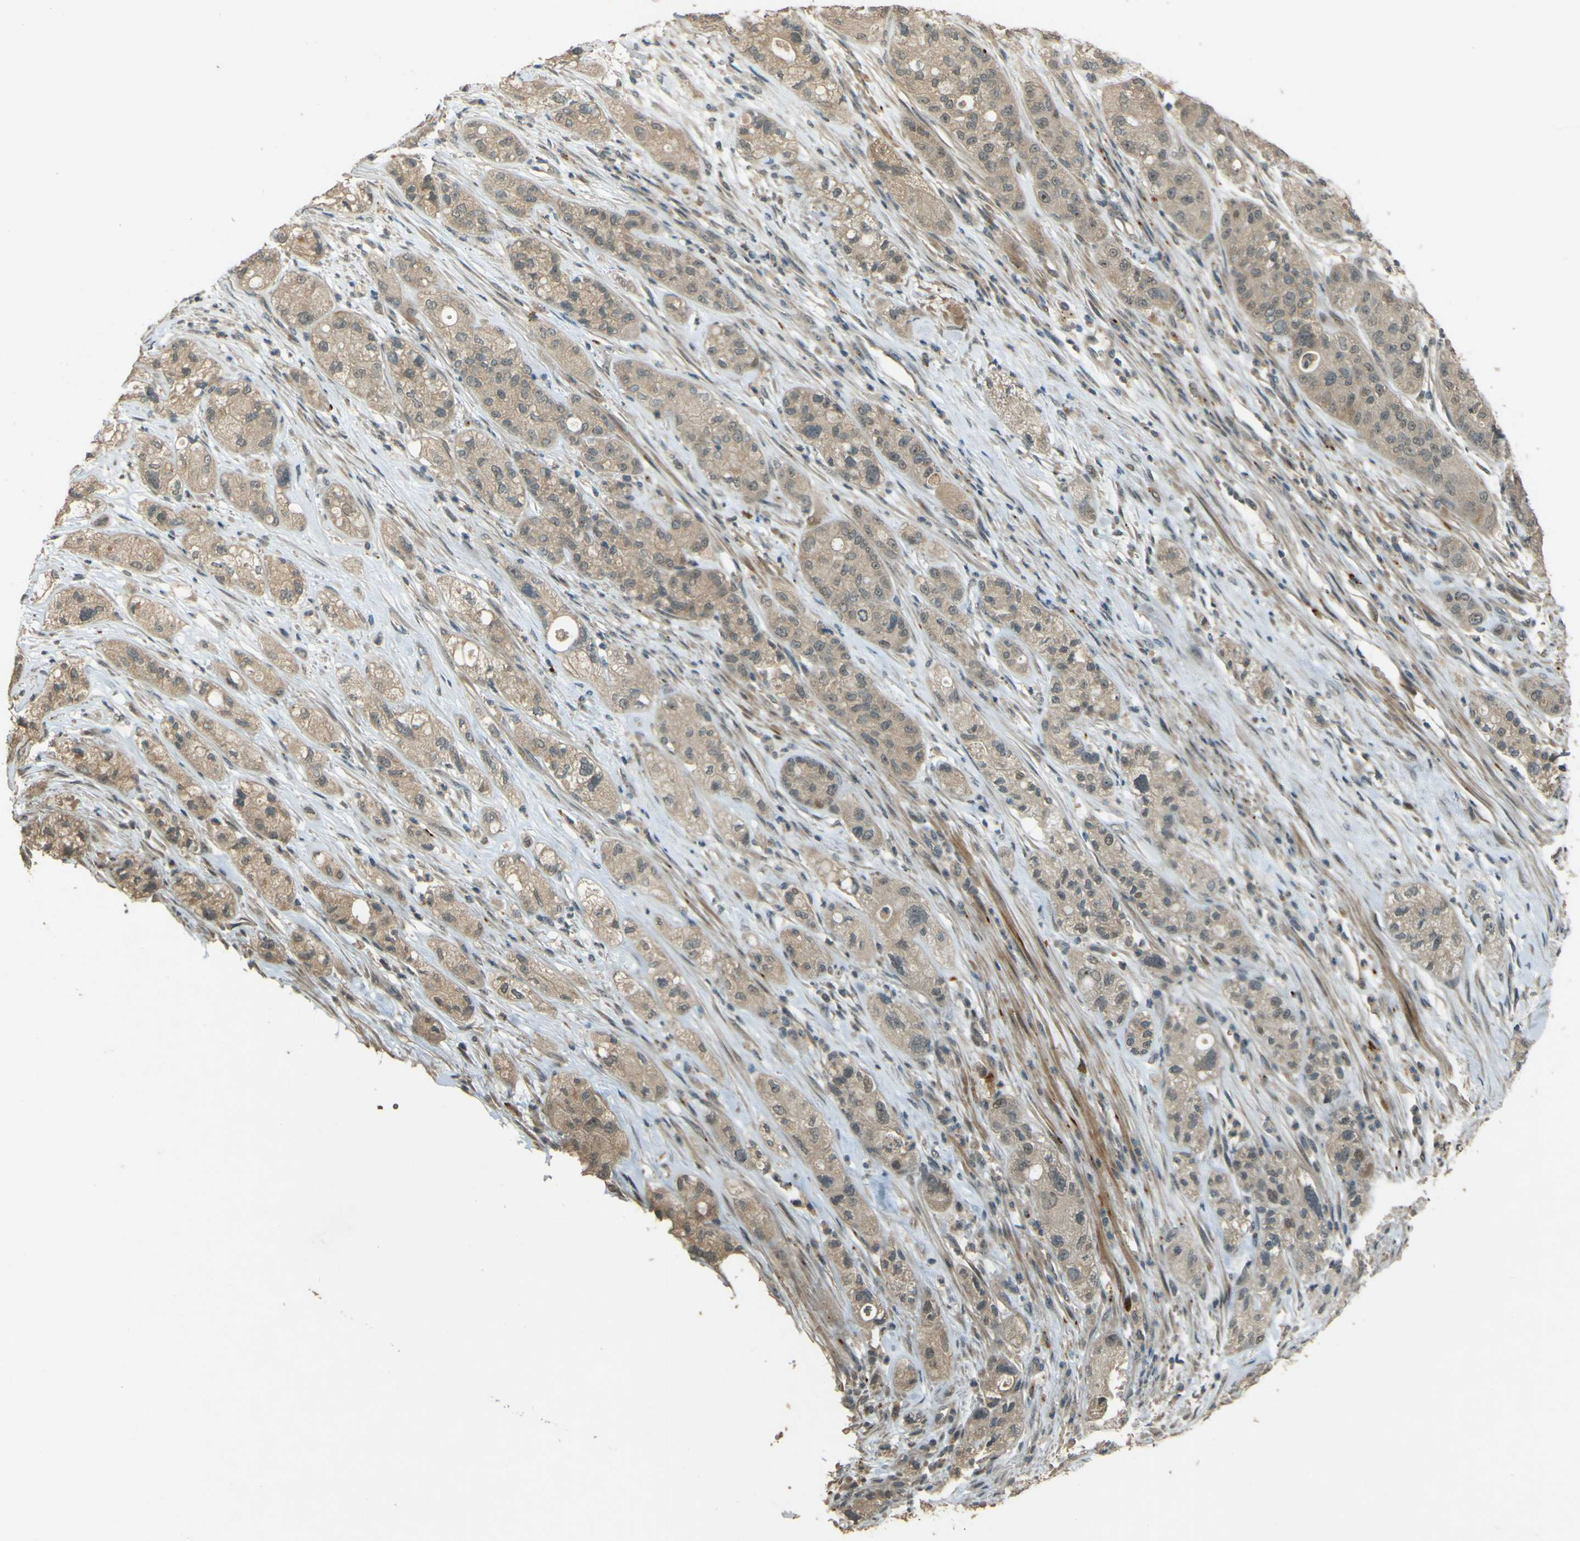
{"staining": {"intensity": "weak", "quantity": ">75%", "location": "cytoplasmic/membranous"}, "tissue": "pancreatic cancer", "cell_type": "Tumor cells", "image_type": "cancer", "snomed": [{"axis": "morphology", "description": "Adenocarcinoma, NOS"}, {"axis": "topography", "description": "Pancreas"}], "caption": "High-power microscopy captured an immunohistochemistry micrograph of pancreatic cancer, revealing weak cytoplasmic/membranous staining in approximately >75% of tumor cells.", "gene": "MPDZ", "patient": {"sex": "female", "age": 78}}